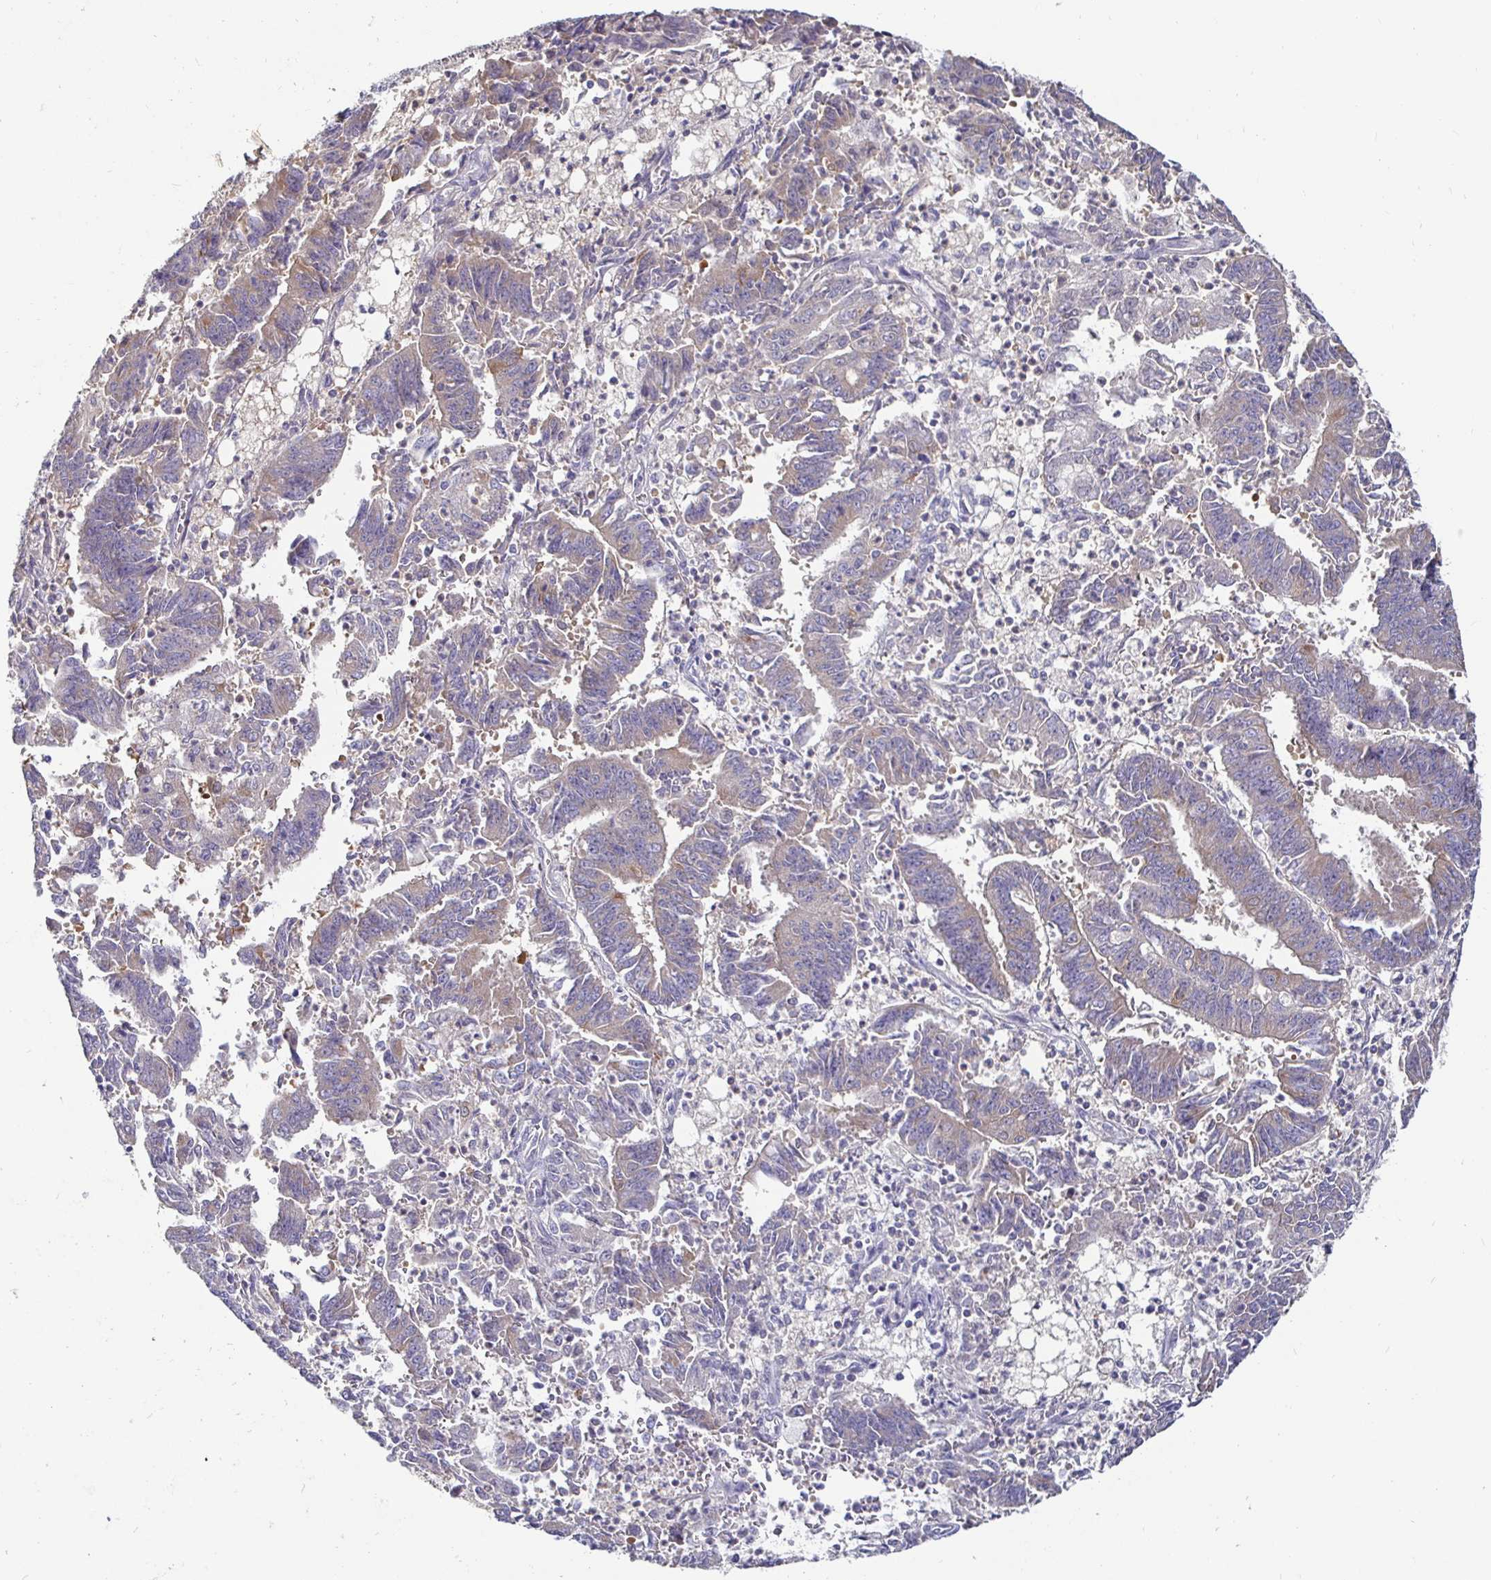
{"staining": {"intensity": "negative", "quantity": "none", "location": "none"}, "tissue": "endometrial cancer", "cell_type": "Tumor cells", "image_type": "cancer", "snomed": [{"axis": "morphology", "description": "Adenocarcinoma, NOS"}, {"axis": "topography", "description": "Endometrium"}], "caption": "IHC image of endometrial cancer stained for a protein (brown), which demonstrates no expression in tumor cells.", "gene": "KIF21A", "patient": {"sex": "female", "age": 73}}